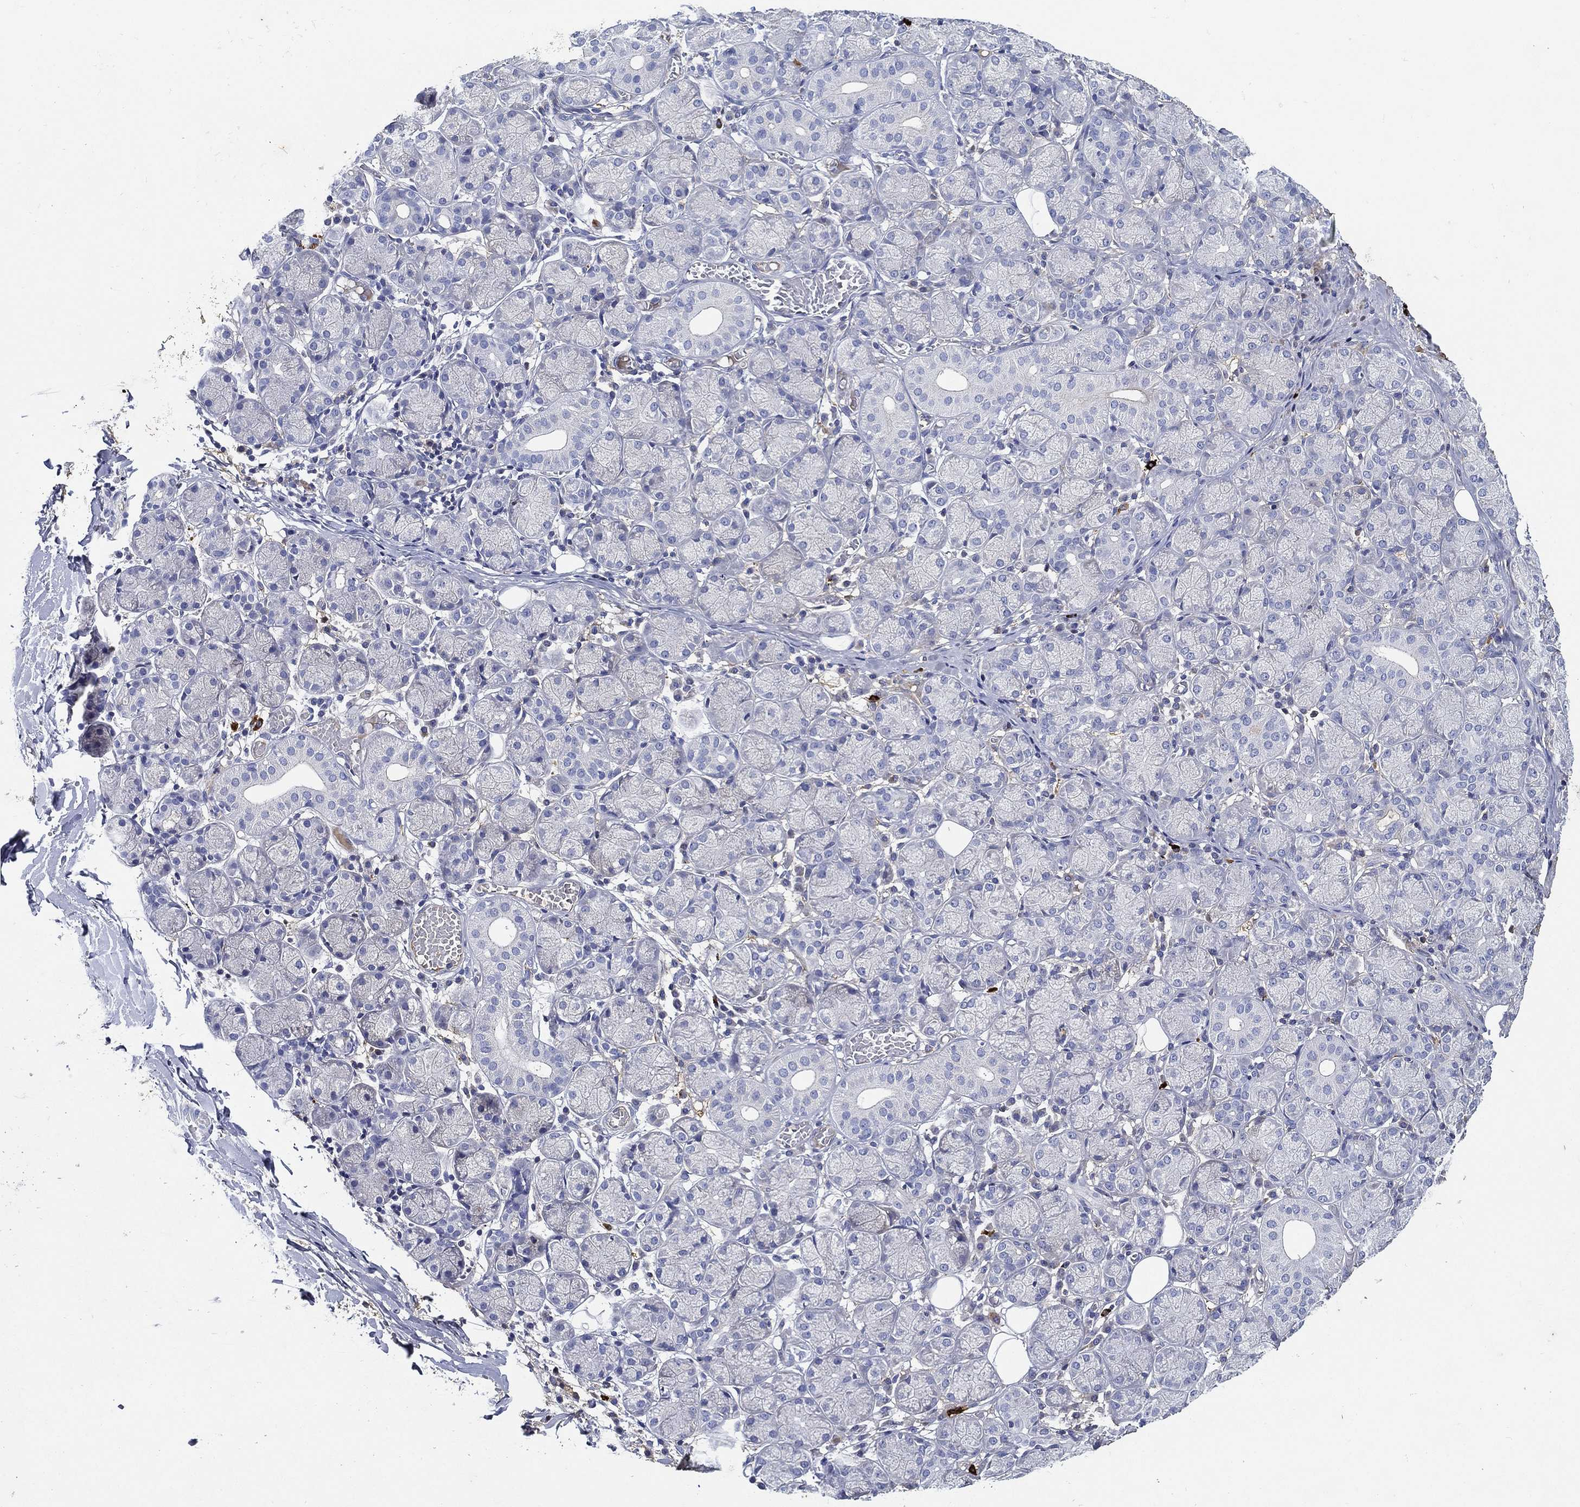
{"staining": {"intensity": "negative", "quantity": "none", "location": "none"}, "tissue": "salivary gland", "cell_type": "Glandular cells", "image_type": "normal", "snomed": [{"axis": "morphology", "description": "Normal tissue, NOS"}, {"axis": "topography", "description": "Salivary gland"}, {"axis": "topography", "description": "Peripheral nerve tissue"}], "caption": "Immunohistochemical staining of unremarkable salivary gland displays no significant positivity in glandular cells. (Brightfield microscopy of DAB (3,3'-diaminobenzidine) IHC at high magnification).", "gene": "TMPRSS11D", "patient": {"sex": "female", "age": 24}}